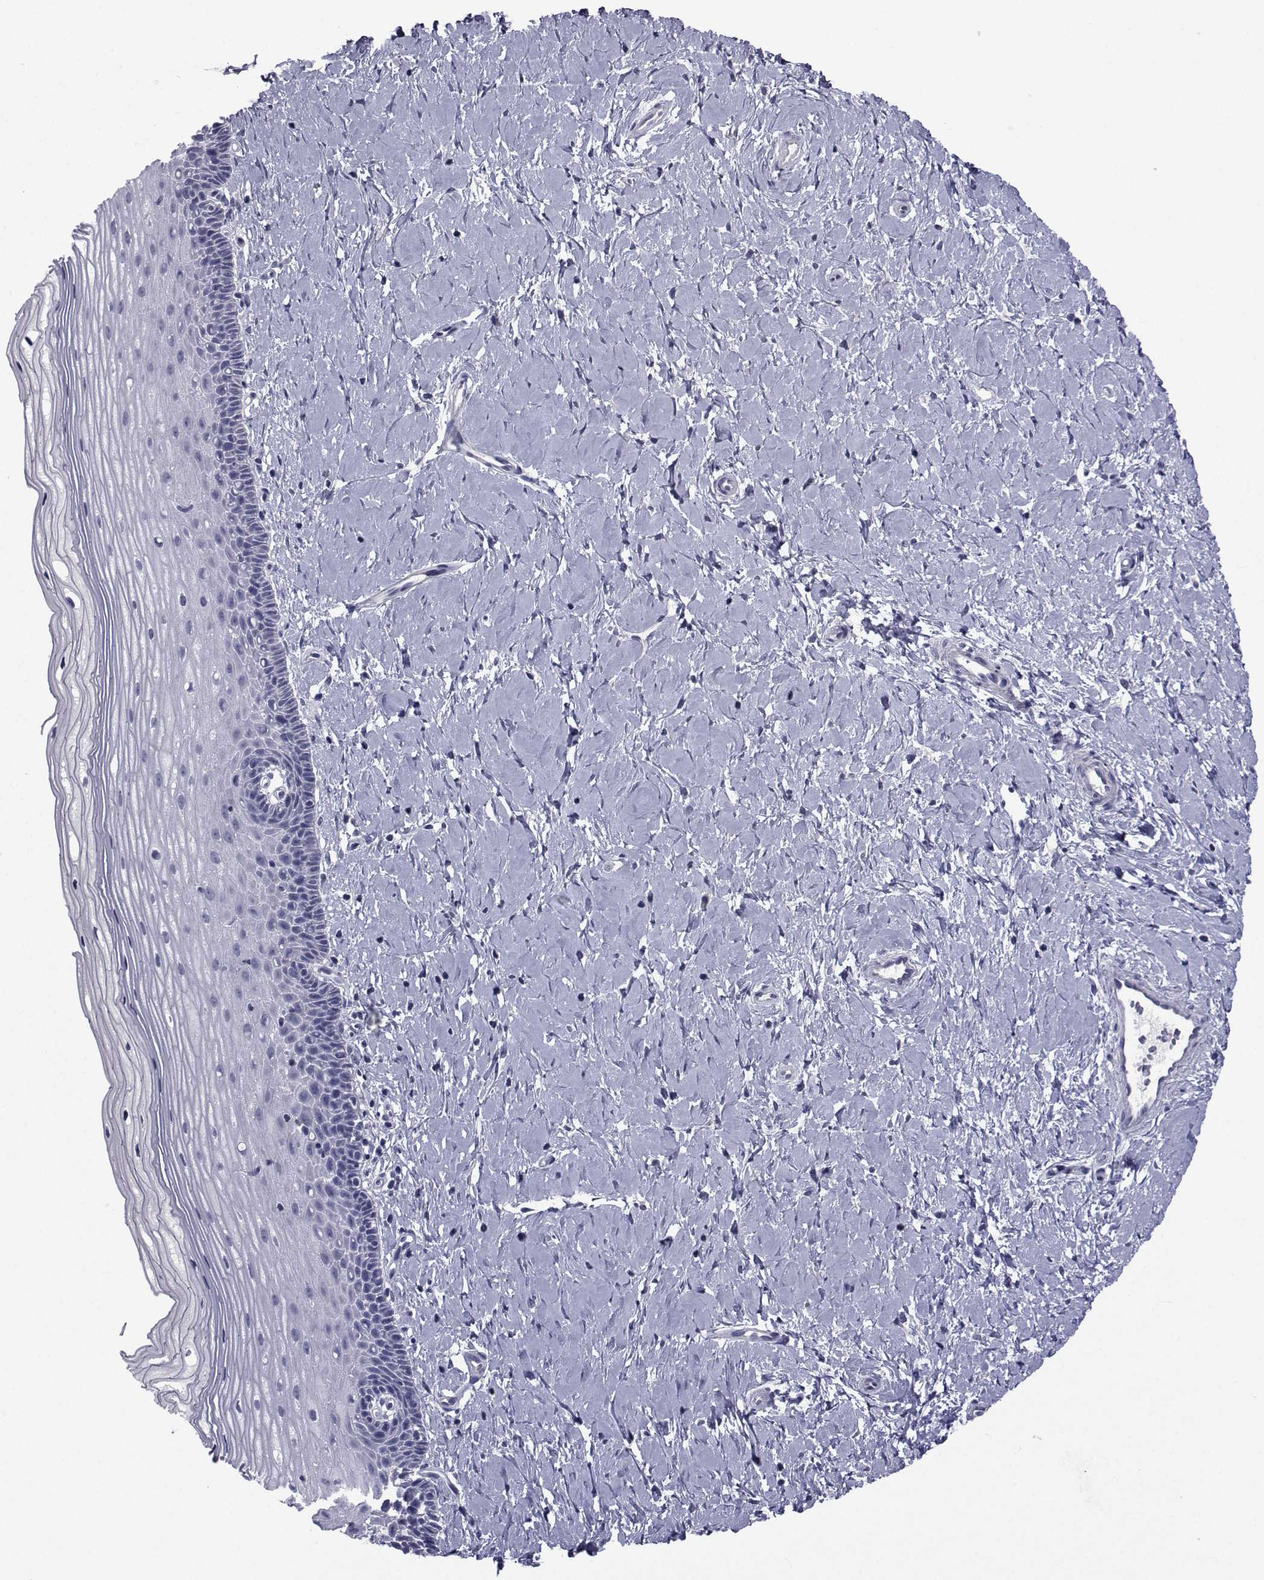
{"staining": {"intensity": "negative", "quantity": "none", "location": "none"}, "tissue": "cervix", "cell_type": "Glandular cells", "image_type": "normal", "snomed": [{"axis": "morphology", "description": "Normal tissue, NOS"}, {"axis": "topography", "description": "Cervix"}], "caption": "A high-resolution image shows IHC staining of unremarkable cervix, which shows no significant staining in glandular cells. (DAB immunohistochemistry visualized using brightfield microscopy, high magnification).", "gene": "CHRNA1", "patient": {"sex": "female", "age": 37}}